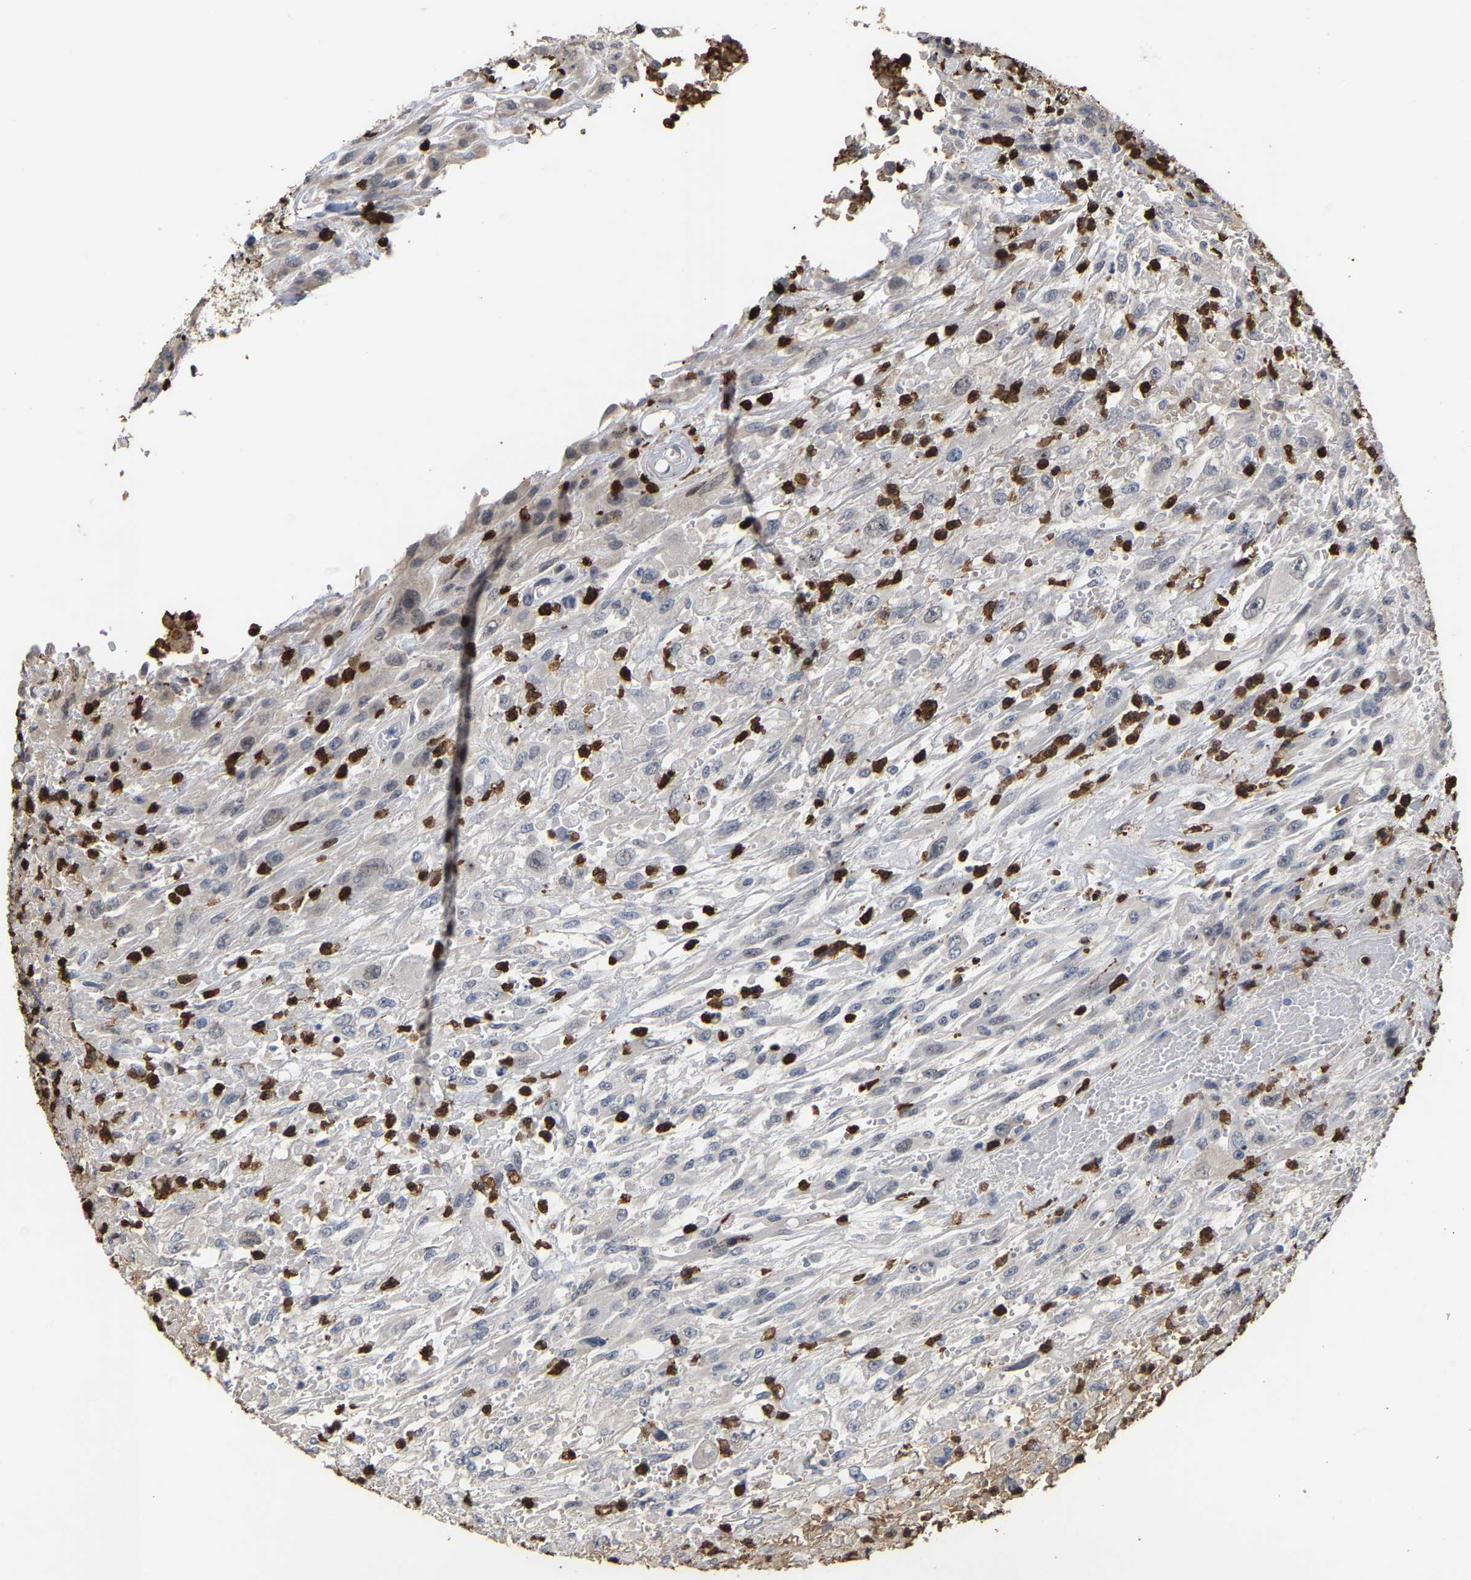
{"staining": {"intensity": "negative", "quantity": "none", "location": "none"}, "tissue": "urothelial cancer", "cell_type": "Tumor cells", "image_type": "cancer", "snomed": [{"axis": "morphology", "description": "Urothelial carcinoma, High grade"}, {"axis": "topography", "description": "Urinary bladder"}], "caption": "IHC histopathology image of neoplastic tissue: human urothelial cancer stained with DAB (3,3'-diaminobenzidine) demonstrates no significant protein expression in tumor cells. (DAB immunohistochemistry with hematoxylin counter stain).", "gene": "TDRD7", "patient": {"sex": "male", "age": 46}}